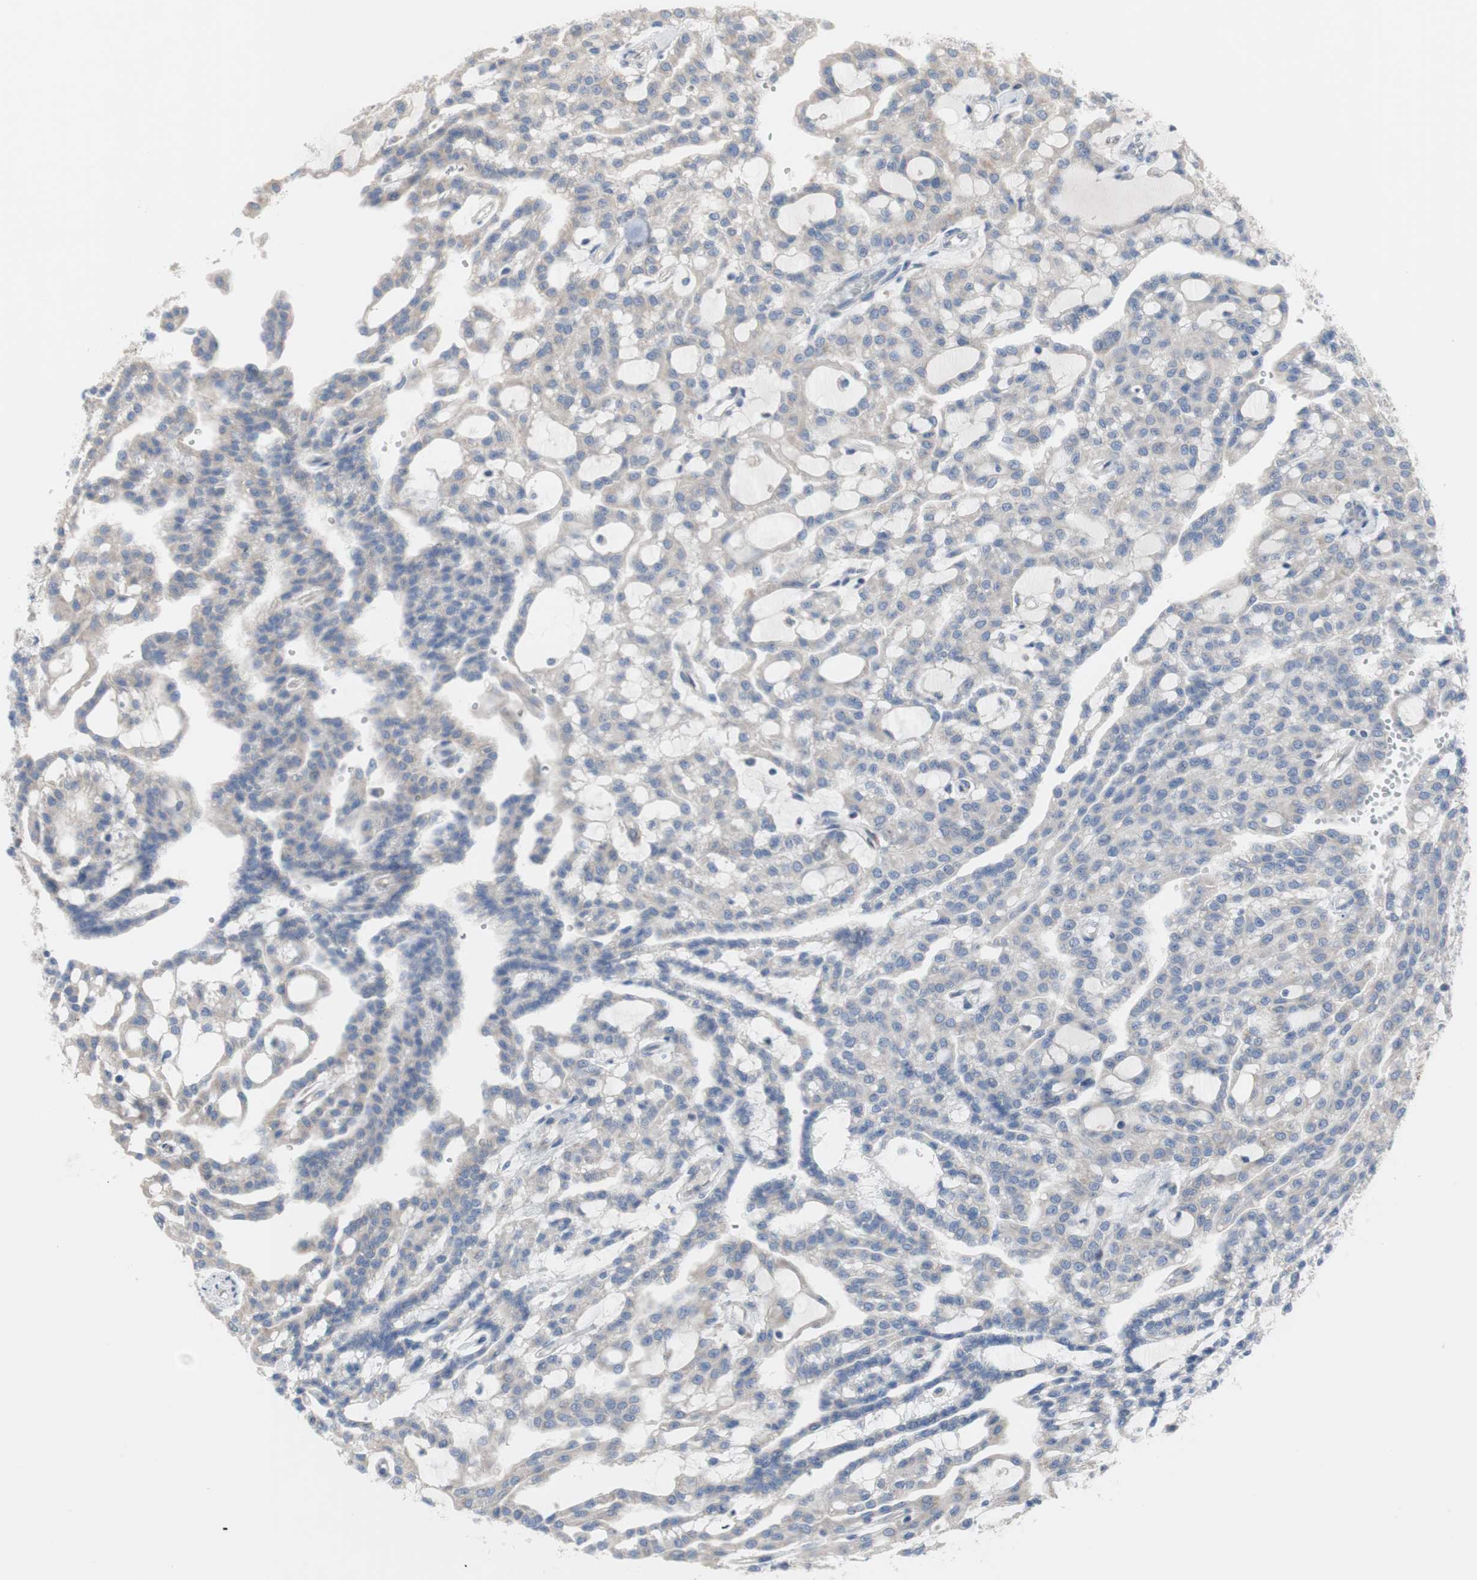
{"staining": {"intensity": "weak", "quantity": "25%-75%", "location": "cytoplasmic/membranous"}, "tissue": "renal cancer", "cell_type": "Tumor cells", "image_type": "cancer", "snomed": [{"axis": "morphology", "description": "Adenocarcinoma, NOS"}, {"axis": "topography", "description": "Kidney"}], "caption": "Immunohistochemical staining of adenocarcinoma (renal) demonstrates low levels of weak cytoplasmic/membranous protein positivity in approximately 25%-75% of tumor cells.", "gene": "TTC14", "patient": {"sex": "male", "age": 63}}